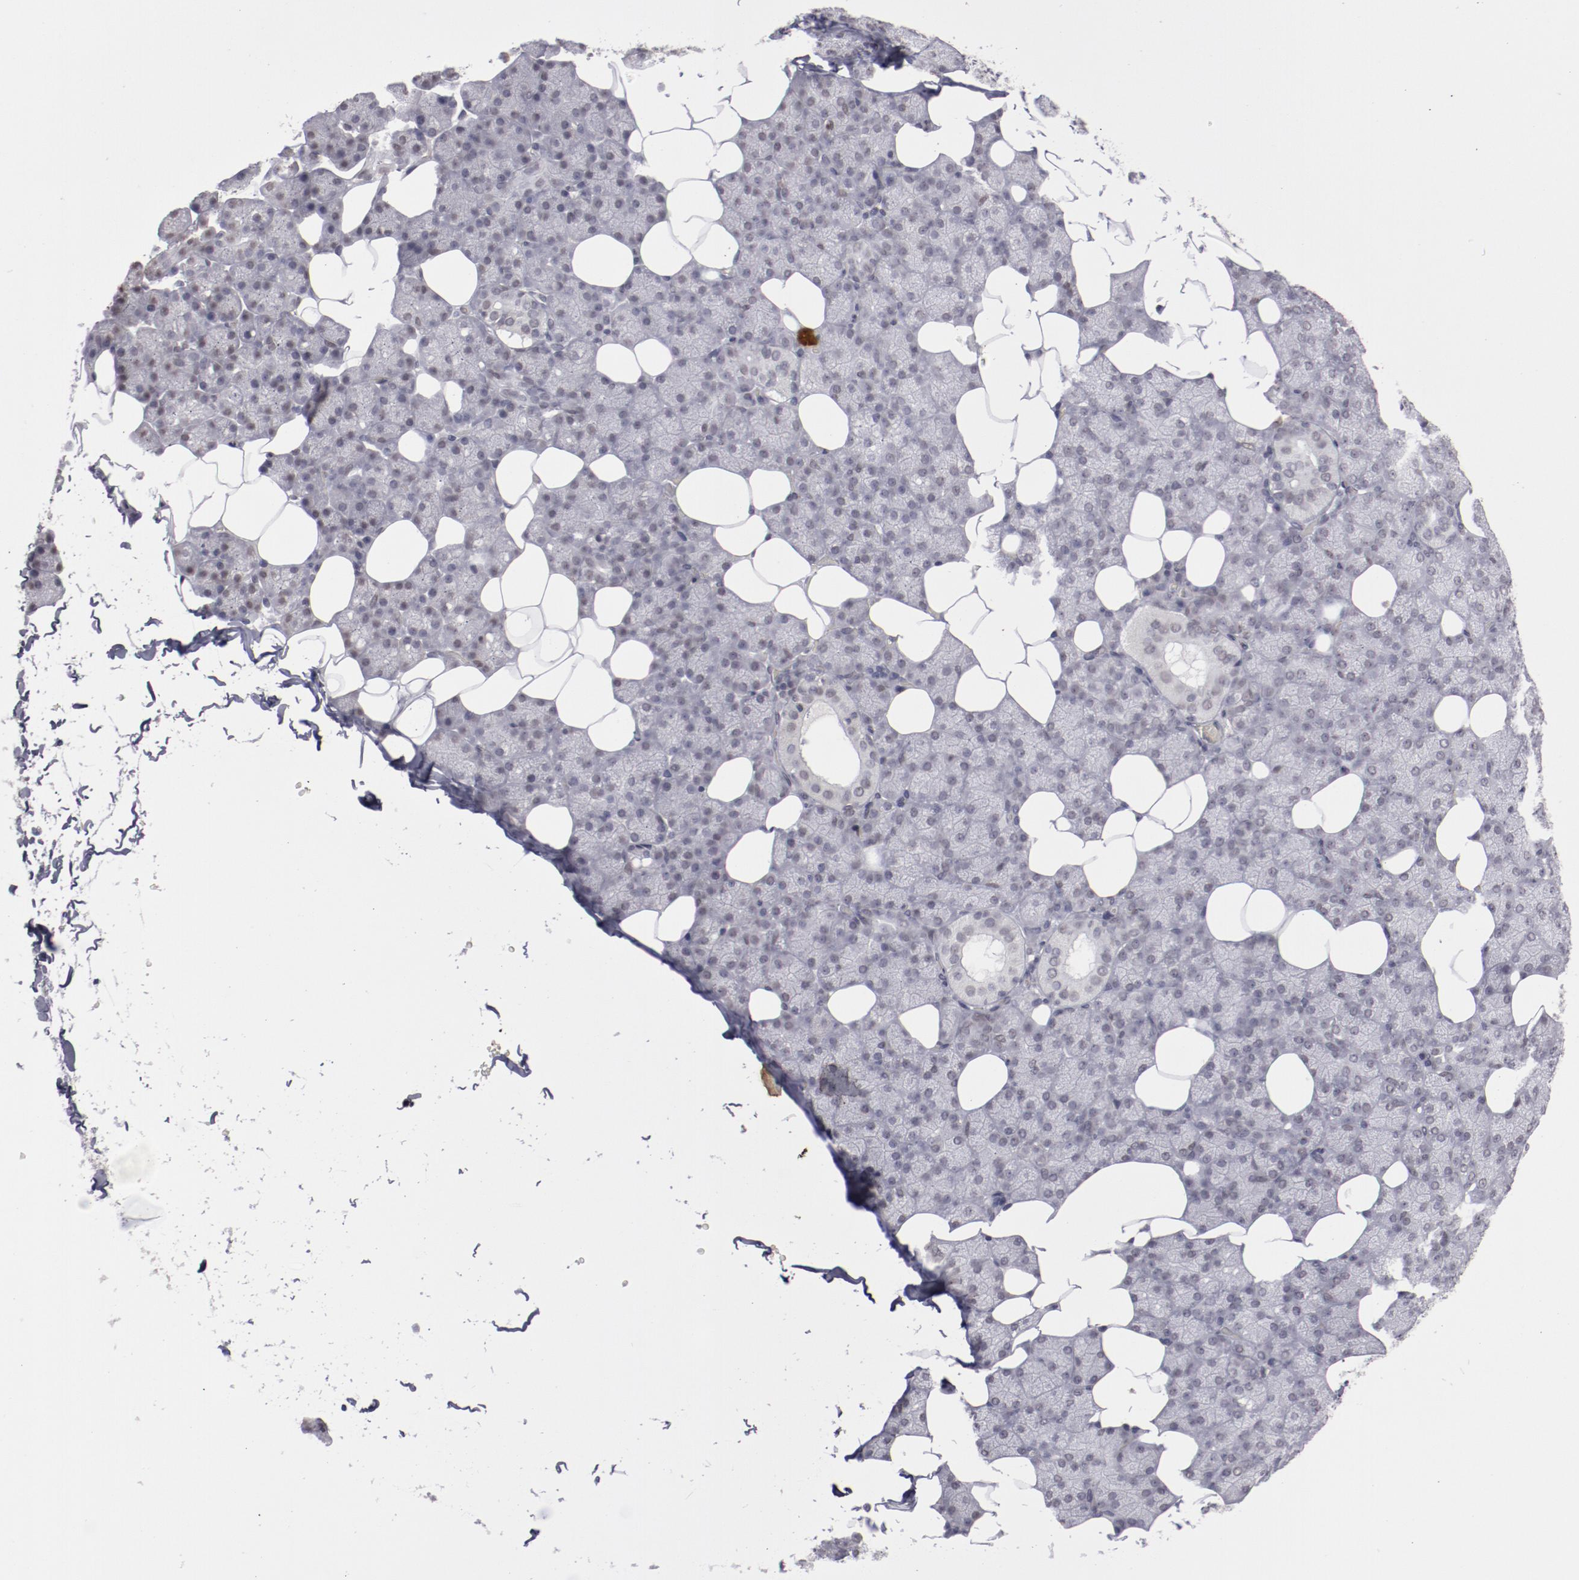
{"staining": {"intensity": "negative", "quantity": "none", "location": "none"}, "tissue": "salivary gland", "cell_type": "Glandular cells", "image_type": "normal", "snomed": [{"axis": "morphology", "description": "Normal tissue, NOS"}, {"axis": "topography", "description": "Lymph node"}, {"axis": "topography", "description": "Salivary gland"}], "caption": "There is no significant staining in glandular cells of salivary gland. (DAB (3,3'-diaminobenzidine) immunohistochemistry, high magnification).", "gene": "LEF1", "patient": {"sex": "male", "age": 8}}